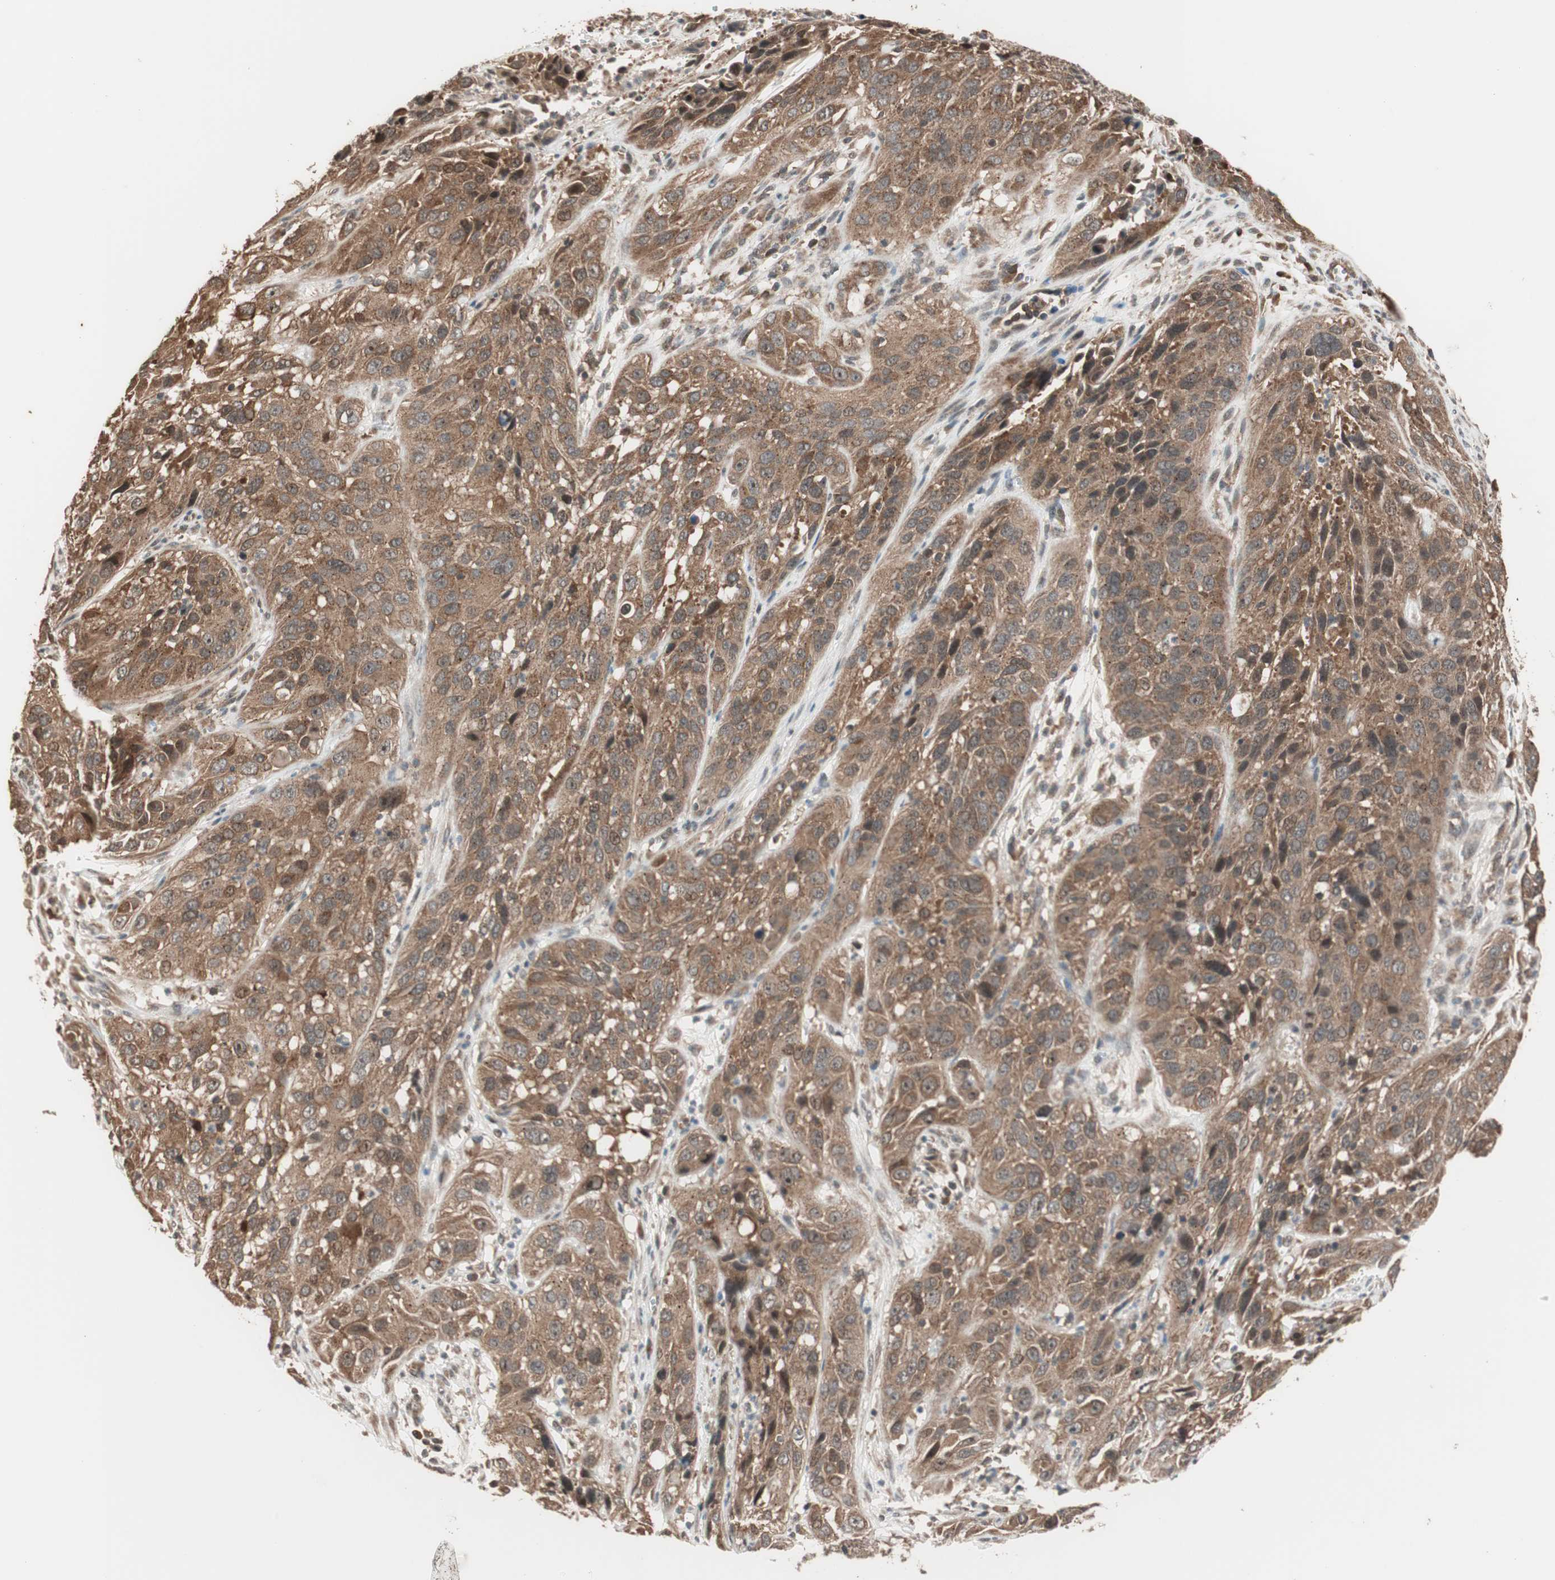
{"staining": {"intensity": "strong", "quantity": ">75%", "location": "cytoplasmic/membranous"}, "tissue": "cervical cancer", "cell_type": "Tumor cells", "image_type": "cancer", "snomed": [{"axis": "morphology", "description": "Squamous cell carcinoma, NOS"}, {"axis": "topography", "description": "Cervix"}], "caption": "Squamous cell carcinoma (cervical) was stained to show a protein in brown. There is high levels of strong cytoplasmic/membranous positivity in approximately >75% of tumor cells.", "gene": "FBXO5", "patient": {"sex": "female", "age": 32}}